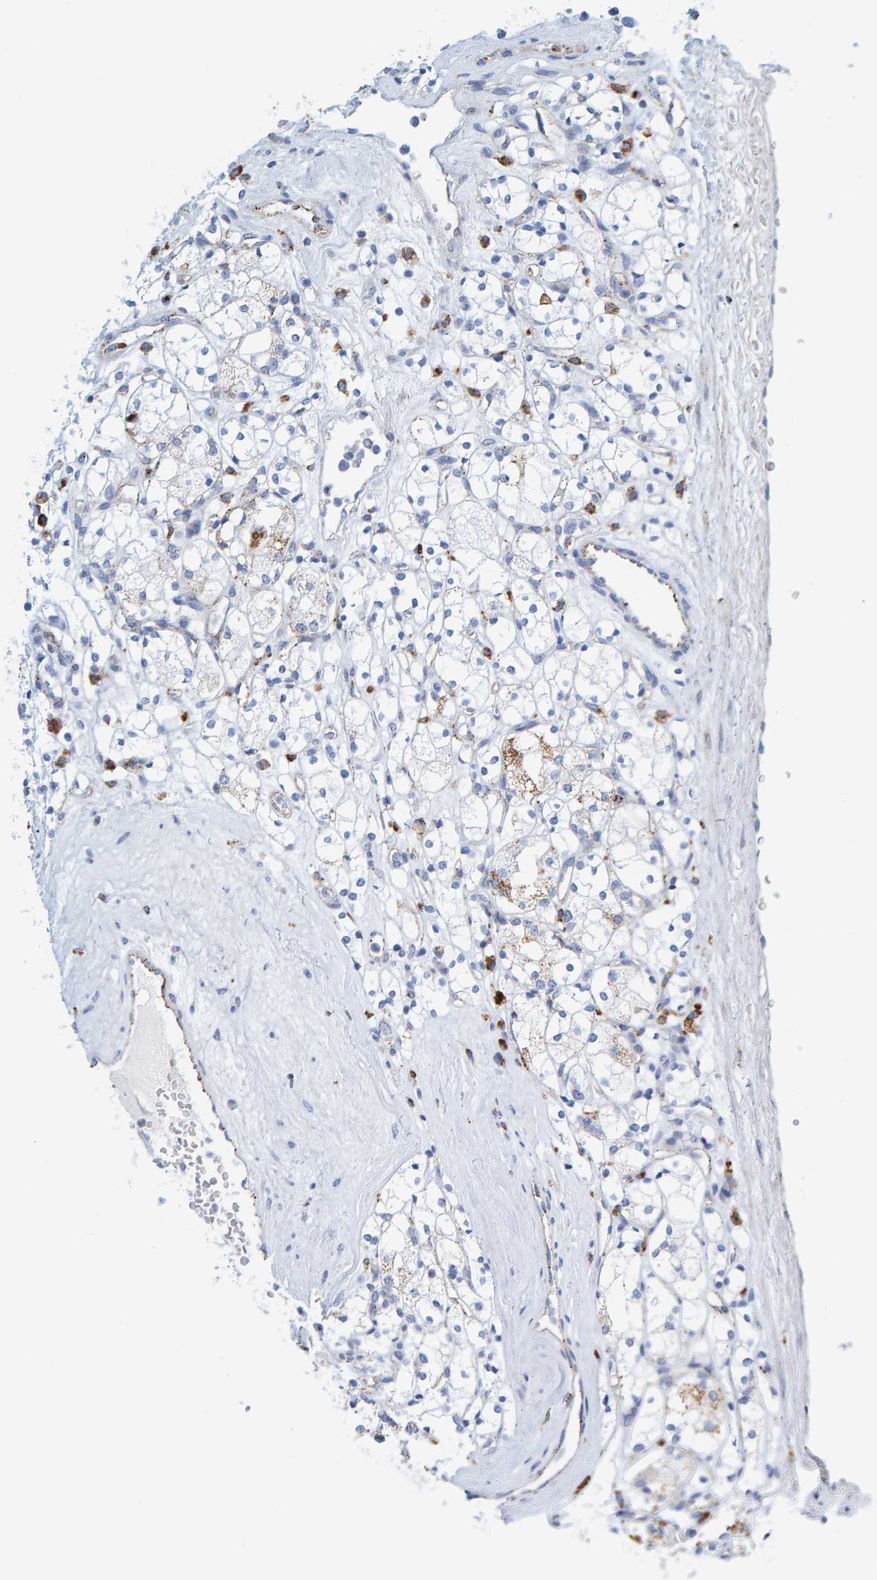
{"staining": {"intensity": "moderate", "quantity": "<25%", "location": "cytoplasmic/membranous"}, "tissue": "renal cancer", "cell_type": "Tumor cells", "image_type": "cancer", "snomed": [{"axis": "morphology", "description": "Adenocarcinoma, NOS"}, {"axis": "topography", "description": "Kidney"}], "caption": "IHC image of neoplastic tissue: adenocarcinoma (renal) stained using immunohistochemistry shows low levels of moderate protein expression localized specifically in the cytoplasmic/membranous of tumor cells, appearing as a cytoplasmic/membranous brown color.", "gene": "BIN3", "patient": {"sex": "male", "age": 77}}